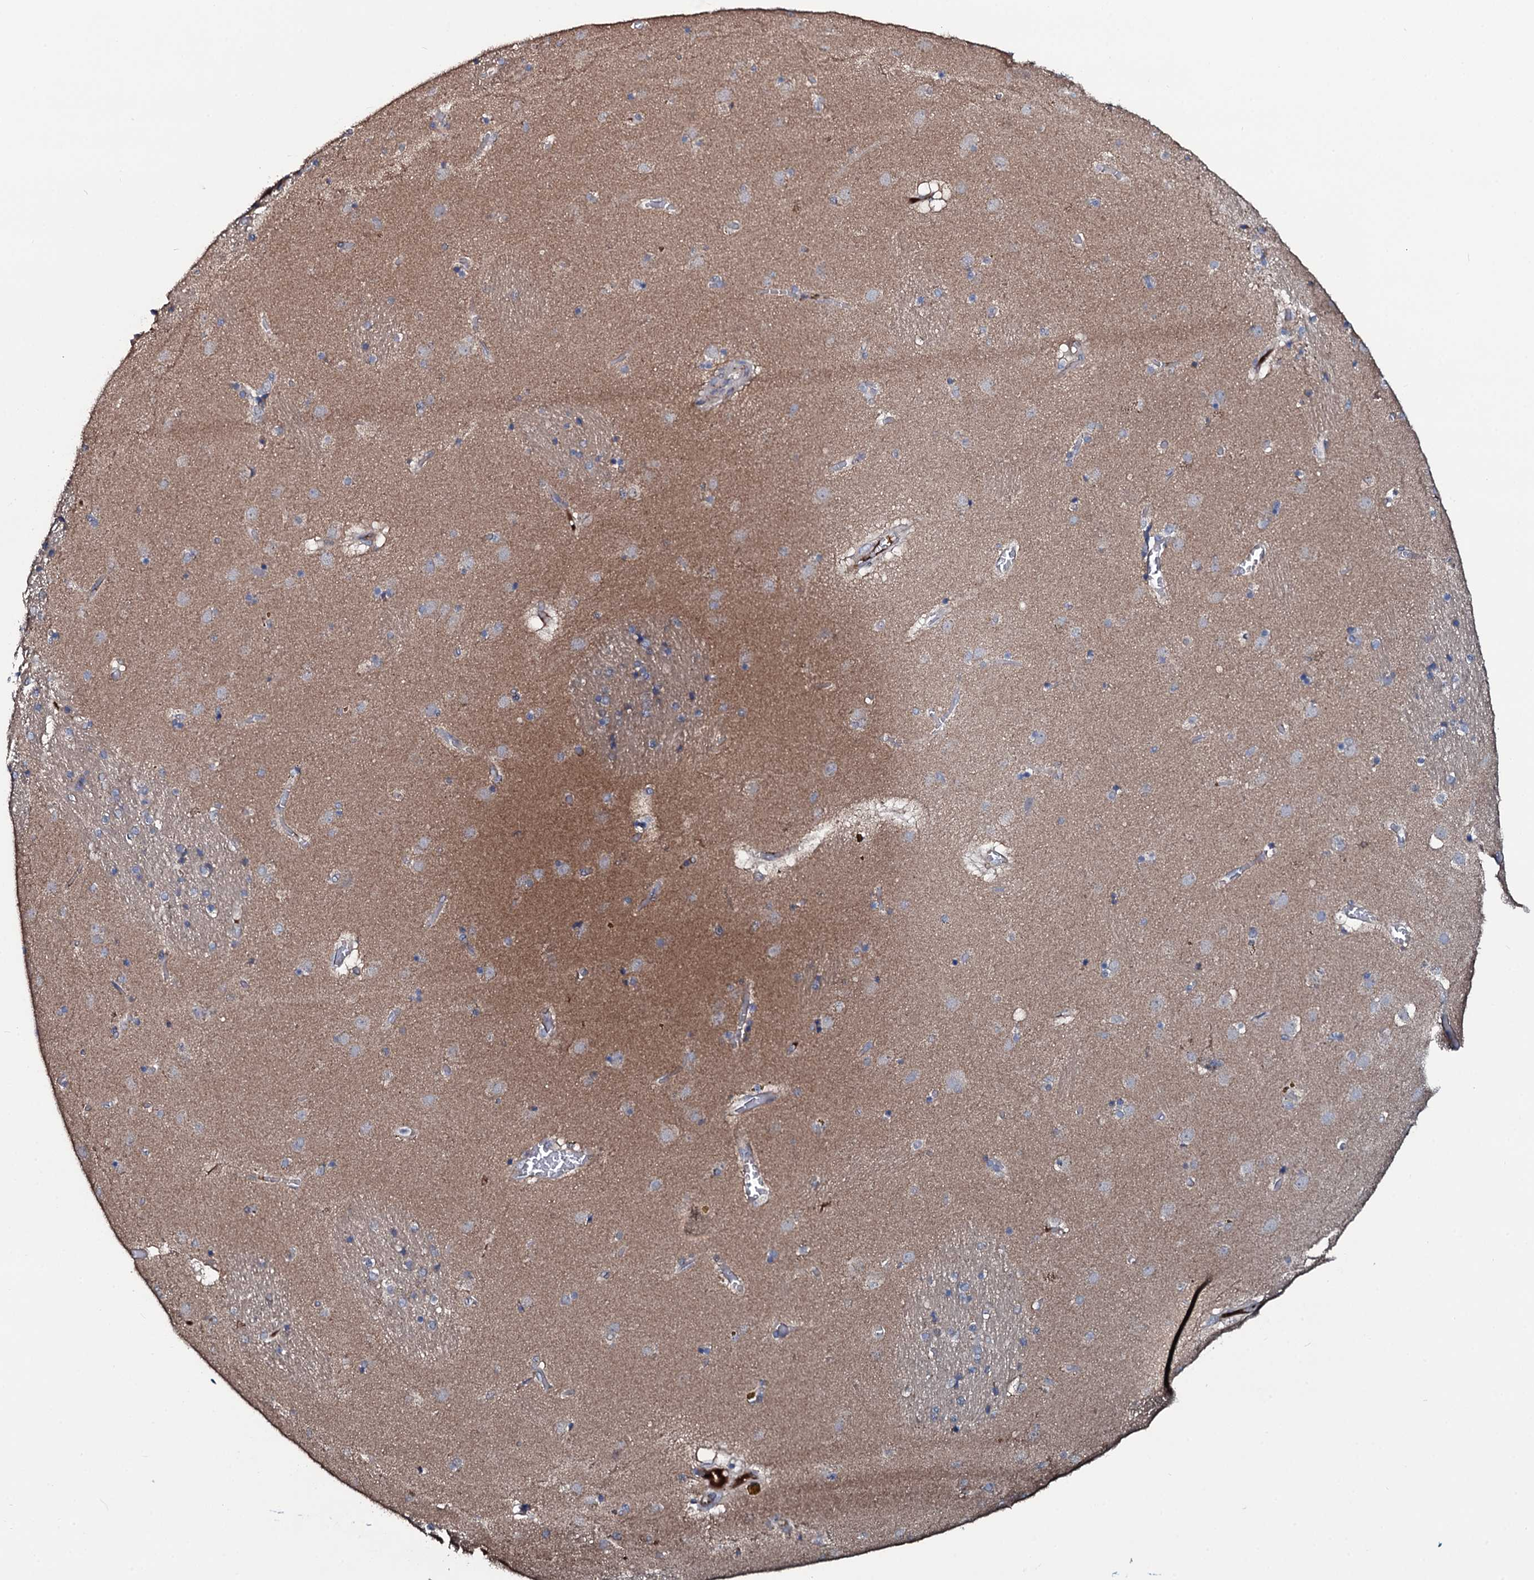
{"staining": {"intensity": "moderate", "quantity": "<25%", "location": "cytoplasmic/membranous"}, "tissue": "caudate", "cell_type": "Glial cells", "image_type": "normal", "snomed": [{"axis": "morphology", "description": "Normal tissue, NOS"}, {"axis": "topography", "description": "Lateral ventricle wall"}], "caption": "Immunohistochemical staining of benign caudate reveals low levels of moderate cytoplasmic/membranous staining in about <25% of glial cells.", "gene": "IL12B", "patient": {"sex": "male", "age": 70}}